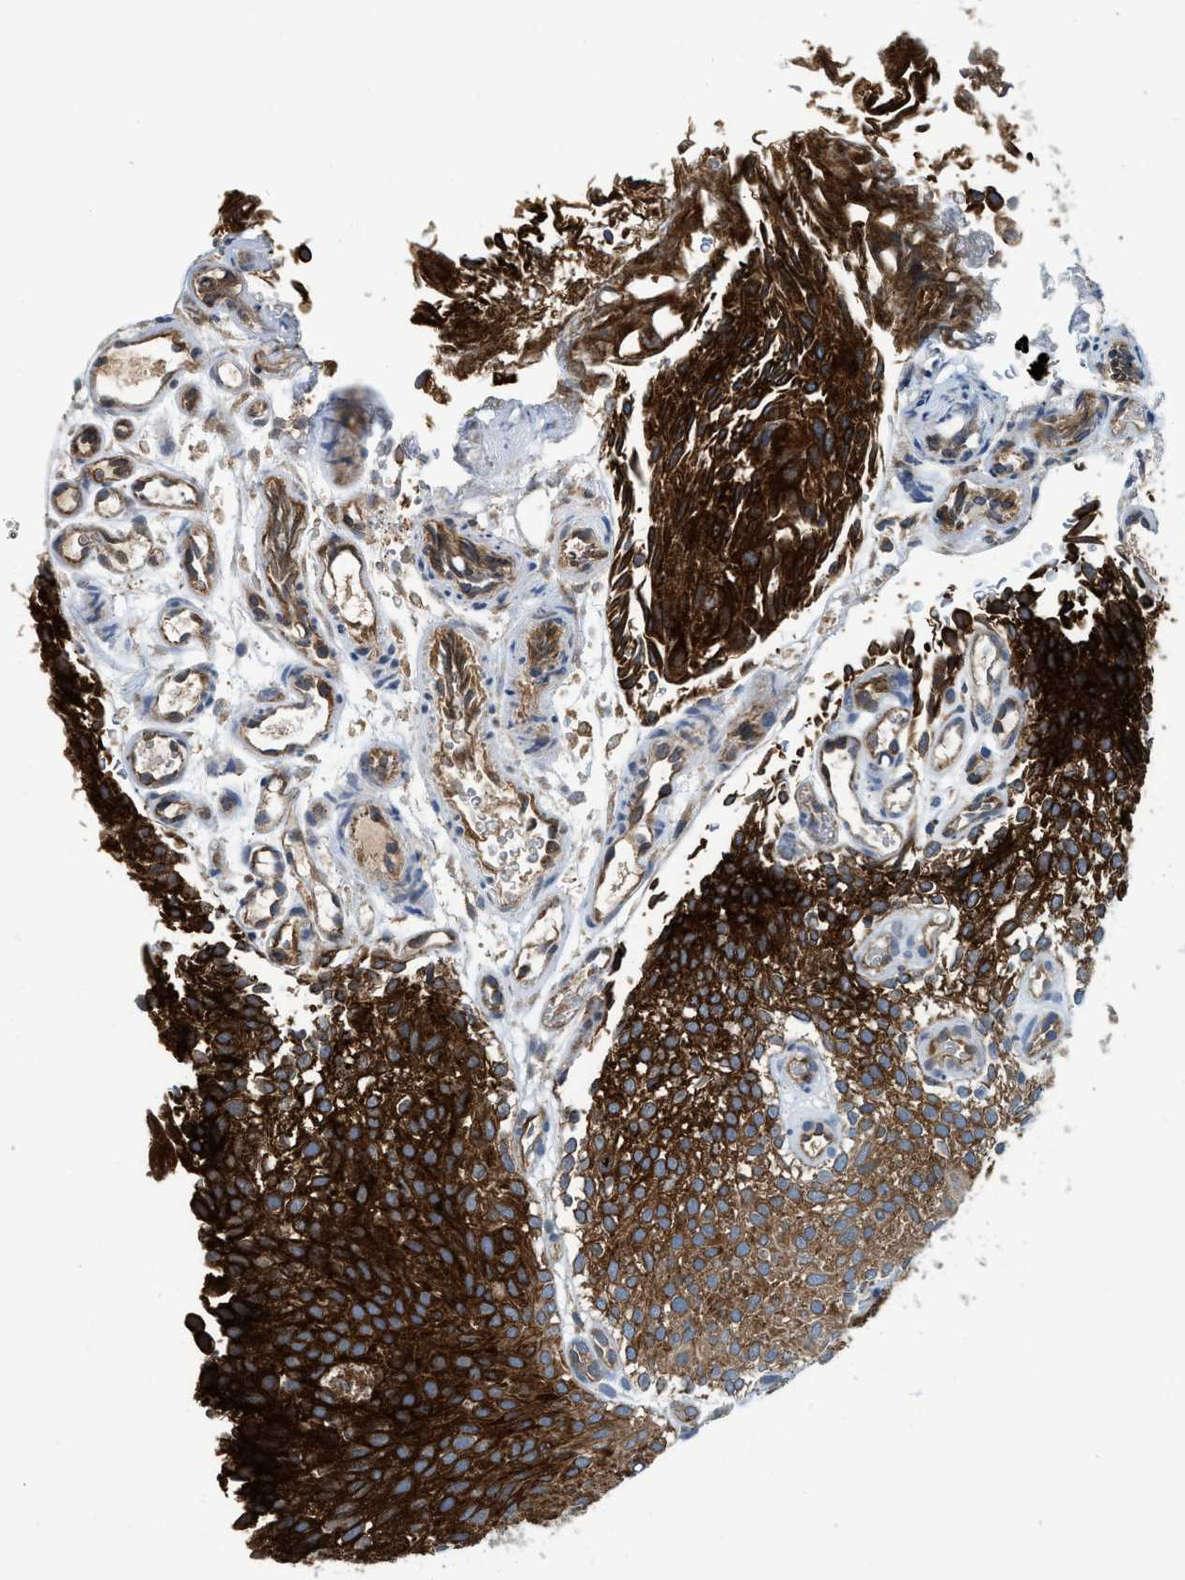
{"staining": {"intensity": "strong", "quantity": ">75%", "location": "cytoplasmic/membranous"}, "tissue": "urothelial cancer", "cell_type": "Tumor cells", "image_type": "cancer", "snomed": [{"axis": "morphology", "description": "Urothelial carcinoma, Low grade"}, {"axis": "topography", "description": "Urinary bladder"}], "caption": "DAB (3,3'-diaminobenzidine) immunohistochemical staining of low-grade urothelial carcinoma shows strong cytoplasmic/membranous protein staining in approximately >75% of tumor cells. Nuclei are stained in blue.", "gene": "BCAP31", "patient": {"sex": "male", "age": 78}}